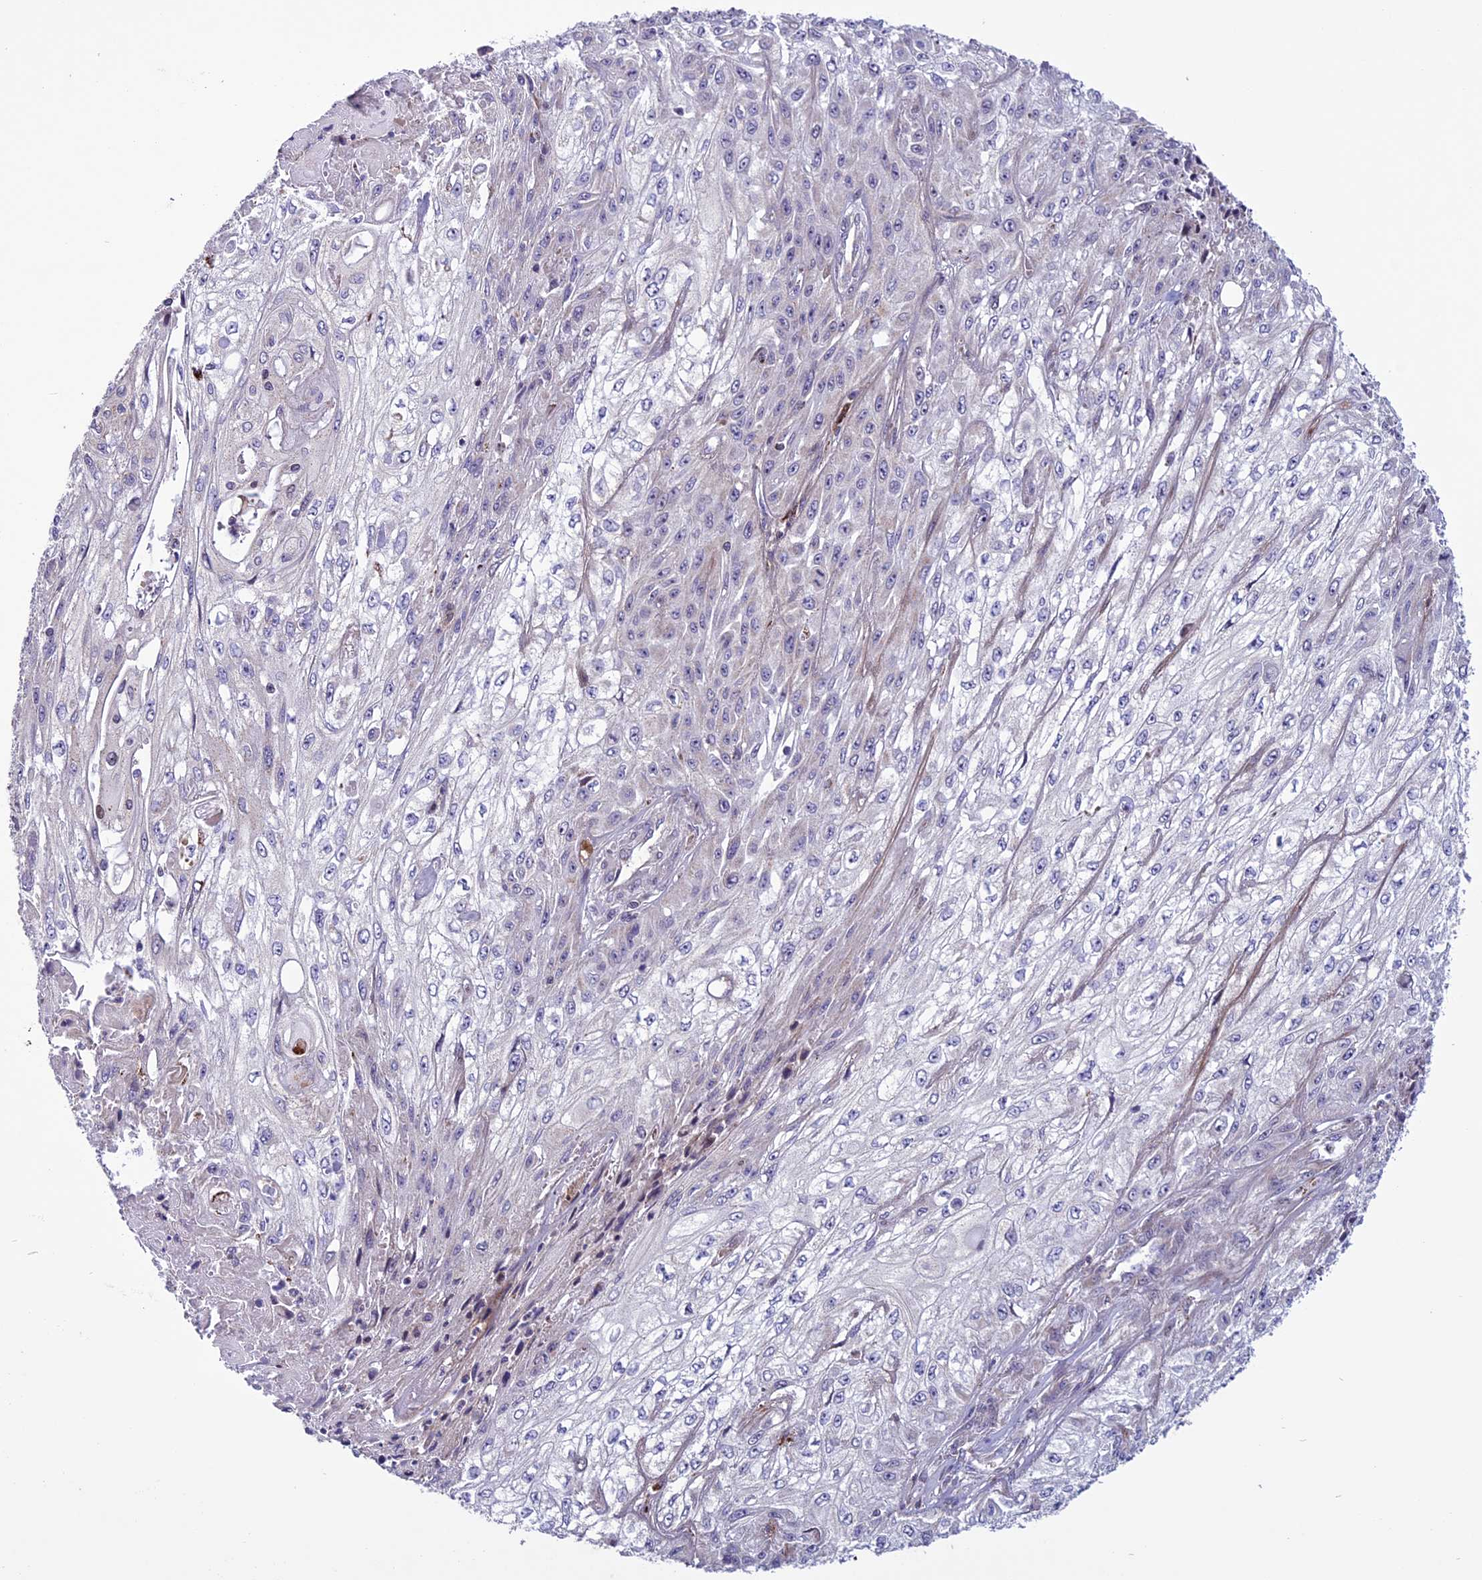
{"staining": {"intensity": "negative", "quantity": "none", "location": "none"}, "tissue": "skin cancer", "cell_type": "Tumor cells", "image_type": "cancer", "snomed": [{"axis": "morphology", "description": "Squamous cell carcinoma, NOS"}, {"axis": "morphology", "description": "Squamous cell carcinoma, metastatic, NOS"}, {"axis": "topography", "description": "Skin"}, {"axis": "topography", "description": "Lymph node"}], "caption": "Human metastatic squamous cell carcinoma (skin) stained for a protein using immunohistochemistry (IHC) displays no expression in tumor cells.", "gene": "MIEF2", "patient": {"sex": "male", "age": 75}}